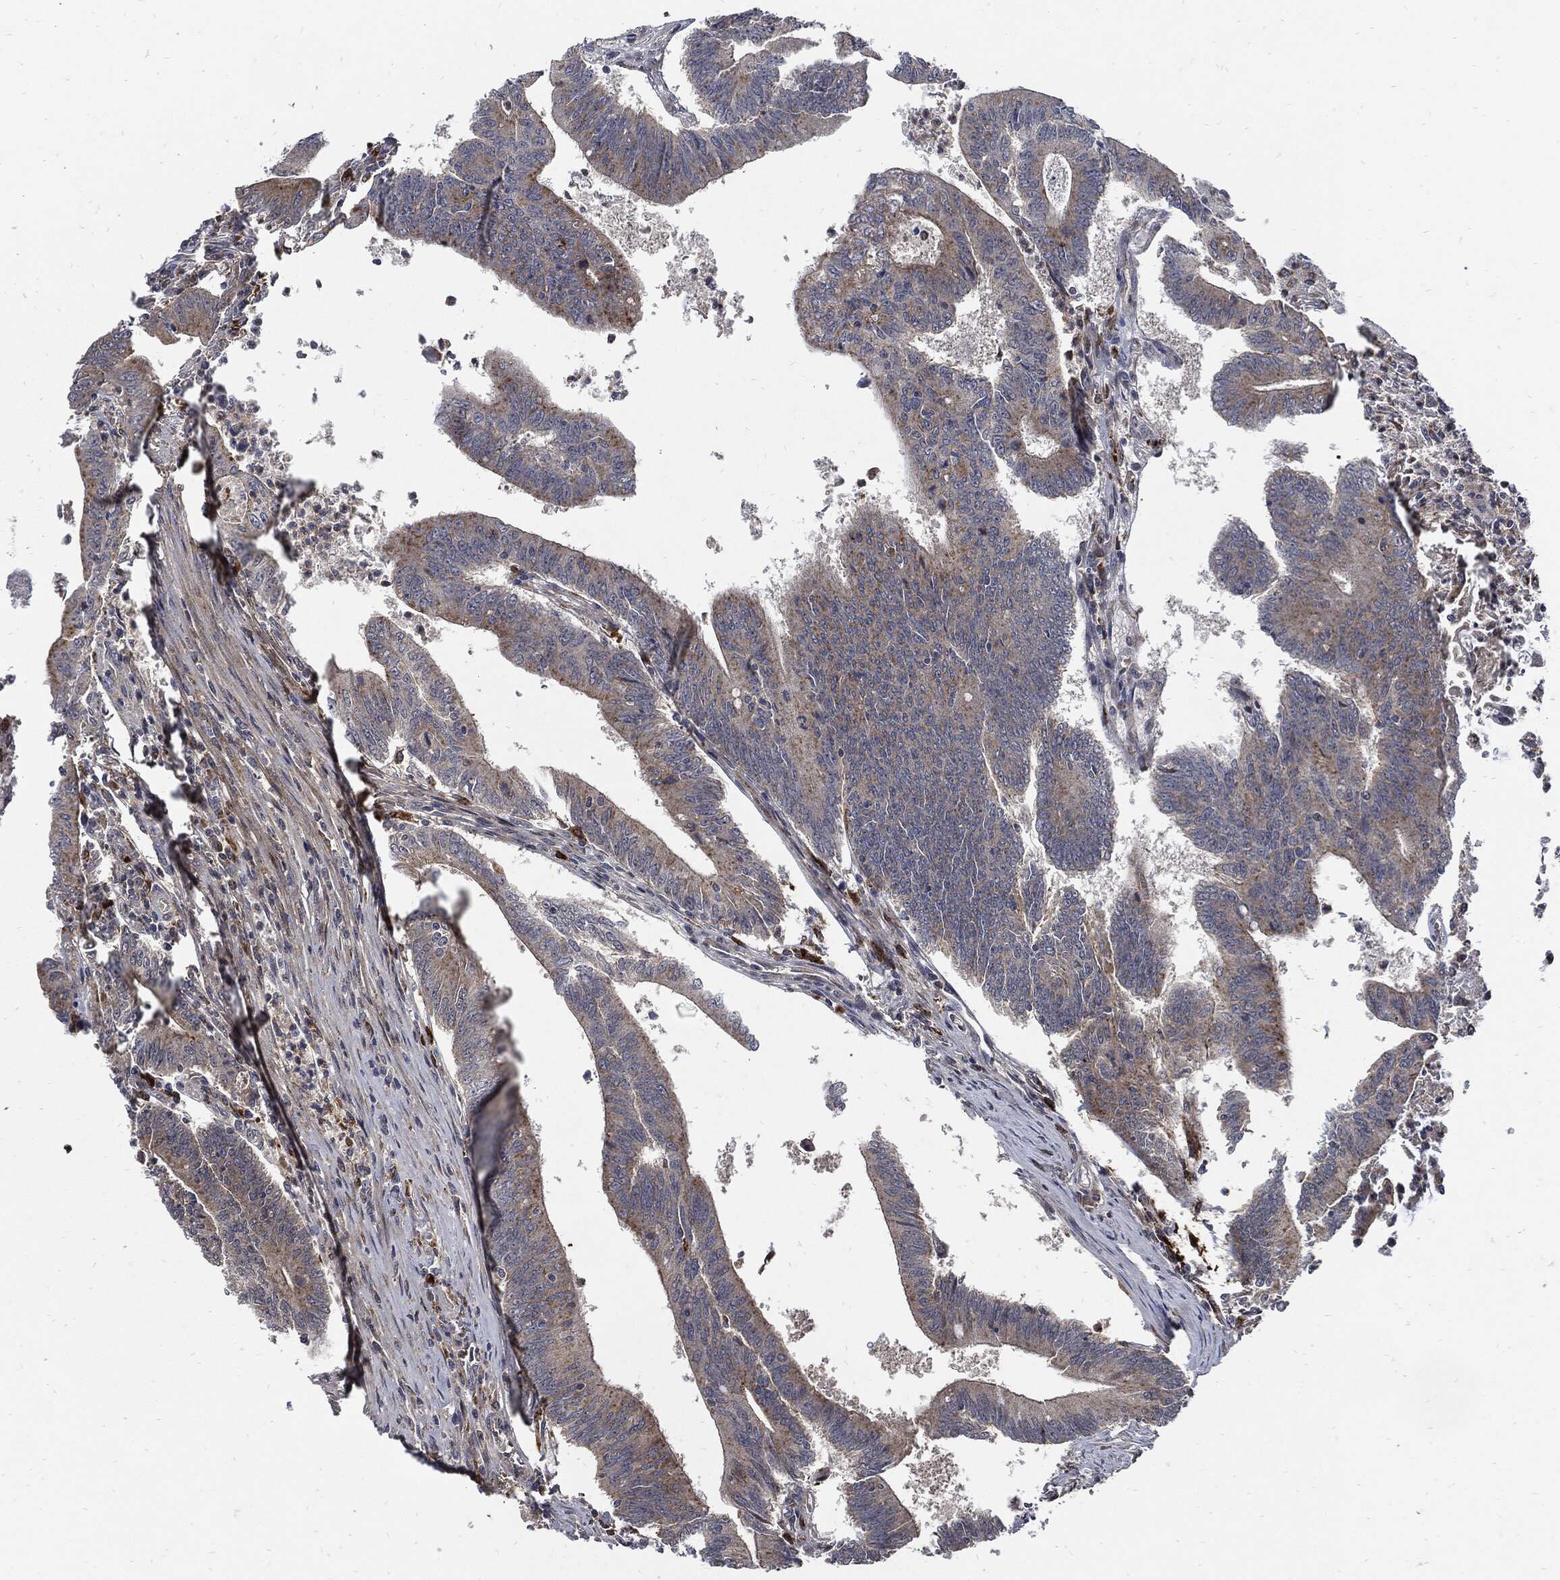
{"staining": {"intensity": "moderate", "quantity": "<25%", "location": "cytoplasmic/membranous"}, "tissue": "colorectal cancer", "cell_type": "Tumor cells", "image_type": "cancer", "snomed": [{"axis": "morphology", "description": "Adenocarcinoma, NOS"}, {"axis": "topography", "description": "Colon"}], "caption": "Colorectal cancer stained with IHC demonstrates moderate cytoplasmic/membranous staining in about <25% of tumor cells.", "gene": "SLC31A2", "patient": {"sex": "female", "age": 70}}